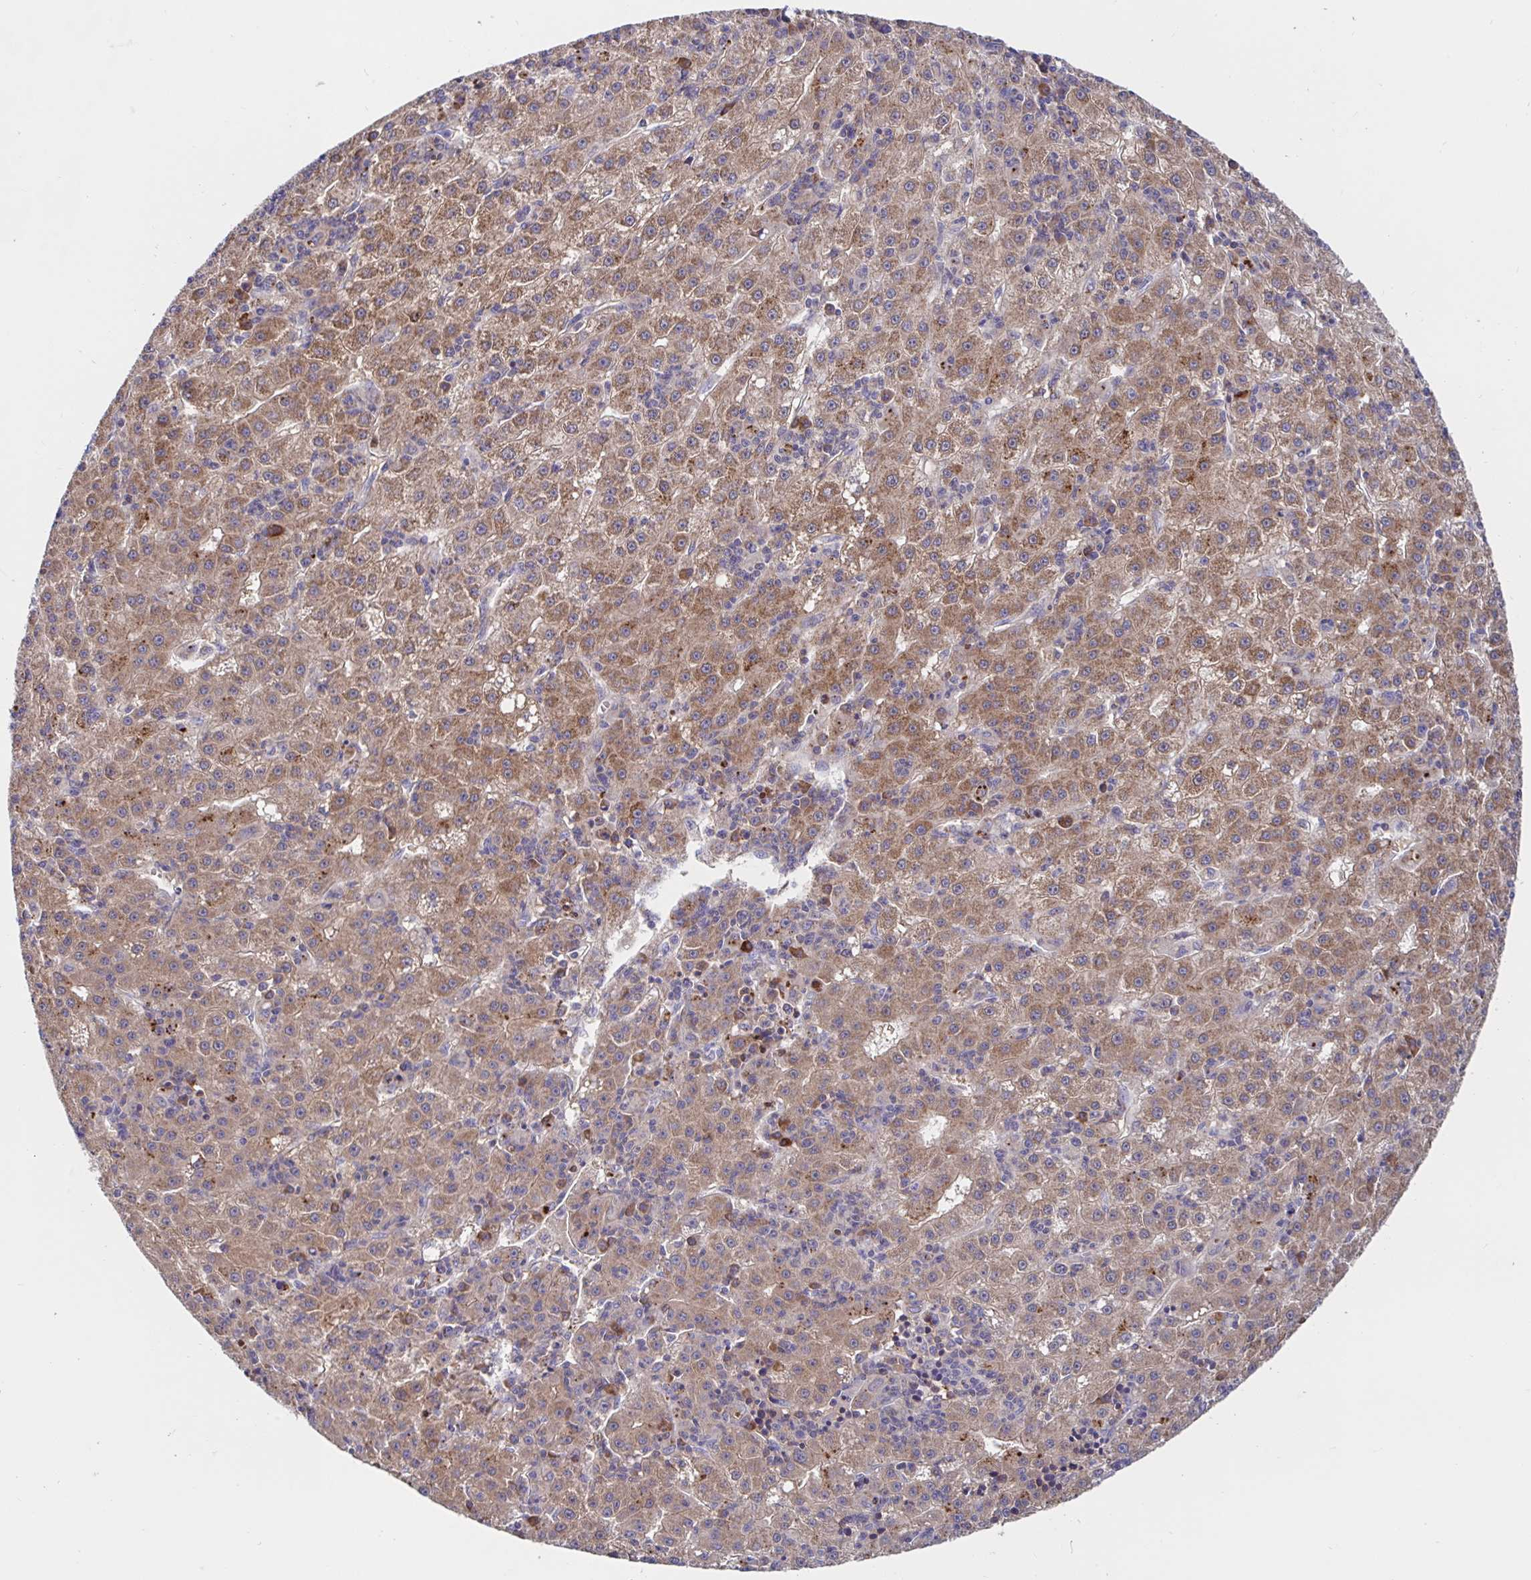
{"staining": {"intensity": "moderate", "quantity": ">75%", "location": "cytoplasmic/membranous"}, "tissue": "liver cancer", "cell_type": "Tumor cells", "image_type": "cancer", "snomed": [{"axis": "morphology", "description": "Carcinoma, Hepatocellular, NOS"}, {"axis": "topography", "description": "Liver"}], "caption": "A high-resolution micrograph shows IHC staining of liver hepatocellular carcinoma, which demonstrates moderate cytoplasmic/membranous expression in approximately >75% of tumor cells. (IHC, brightfield microscopy, high magnification).", "gene": "PRDX3", "patient": {"sex": "male", "age": 76}}